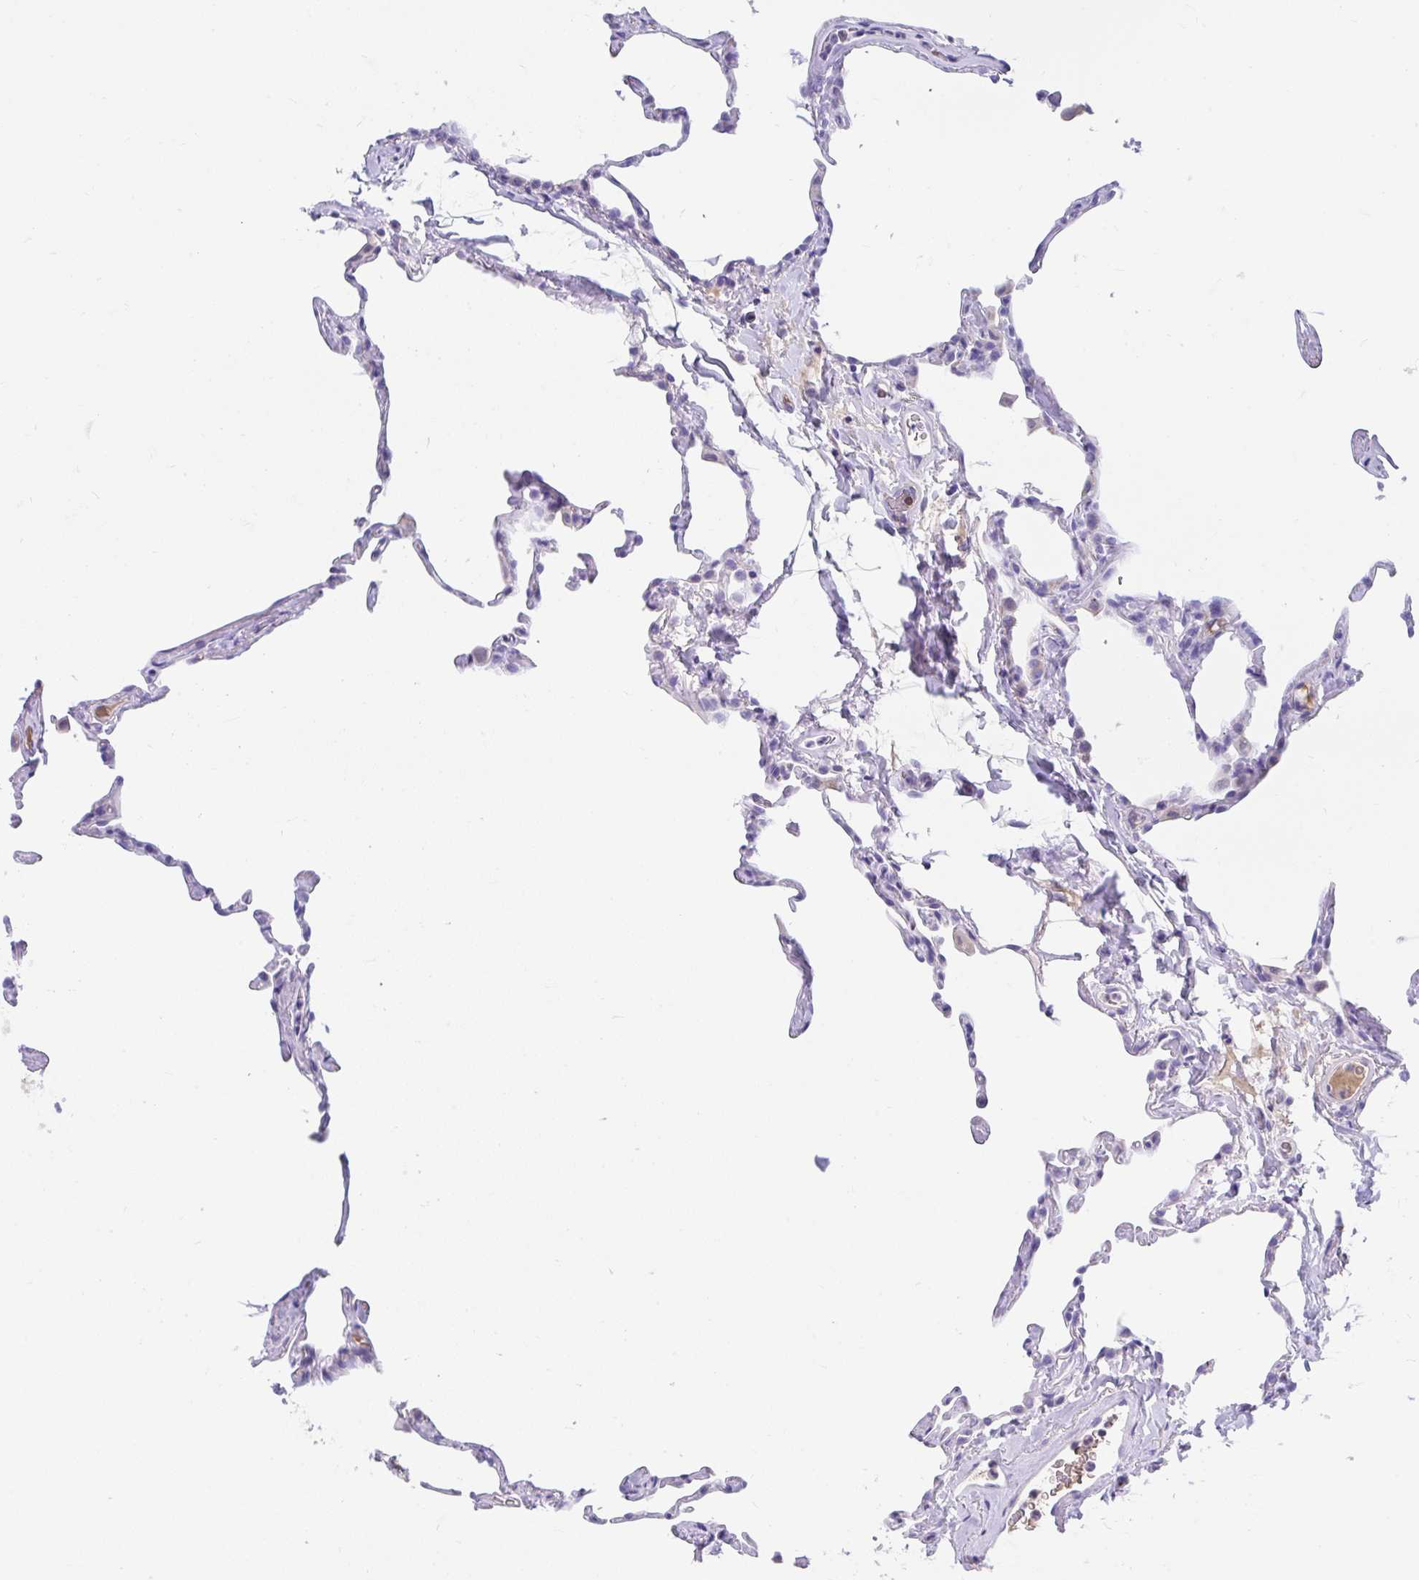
{"staining": {"intensity": "negative", "quantity": "none", "location": "none"}, "tissue": "lung", "cell_type": "Alveolar cells", "image_type": "normal", "snomed": [{"axis": "morphology", "description": "Normal tissue, NOS"}, {"axis": "topography", "description": "Lung"}], "caption": "This is an immunohistochemistry micrograph of normal human lung. There is no staining in alveolar cells.", "gene": "CCSAP", "patient": {"sex": "male", "age": 65}}